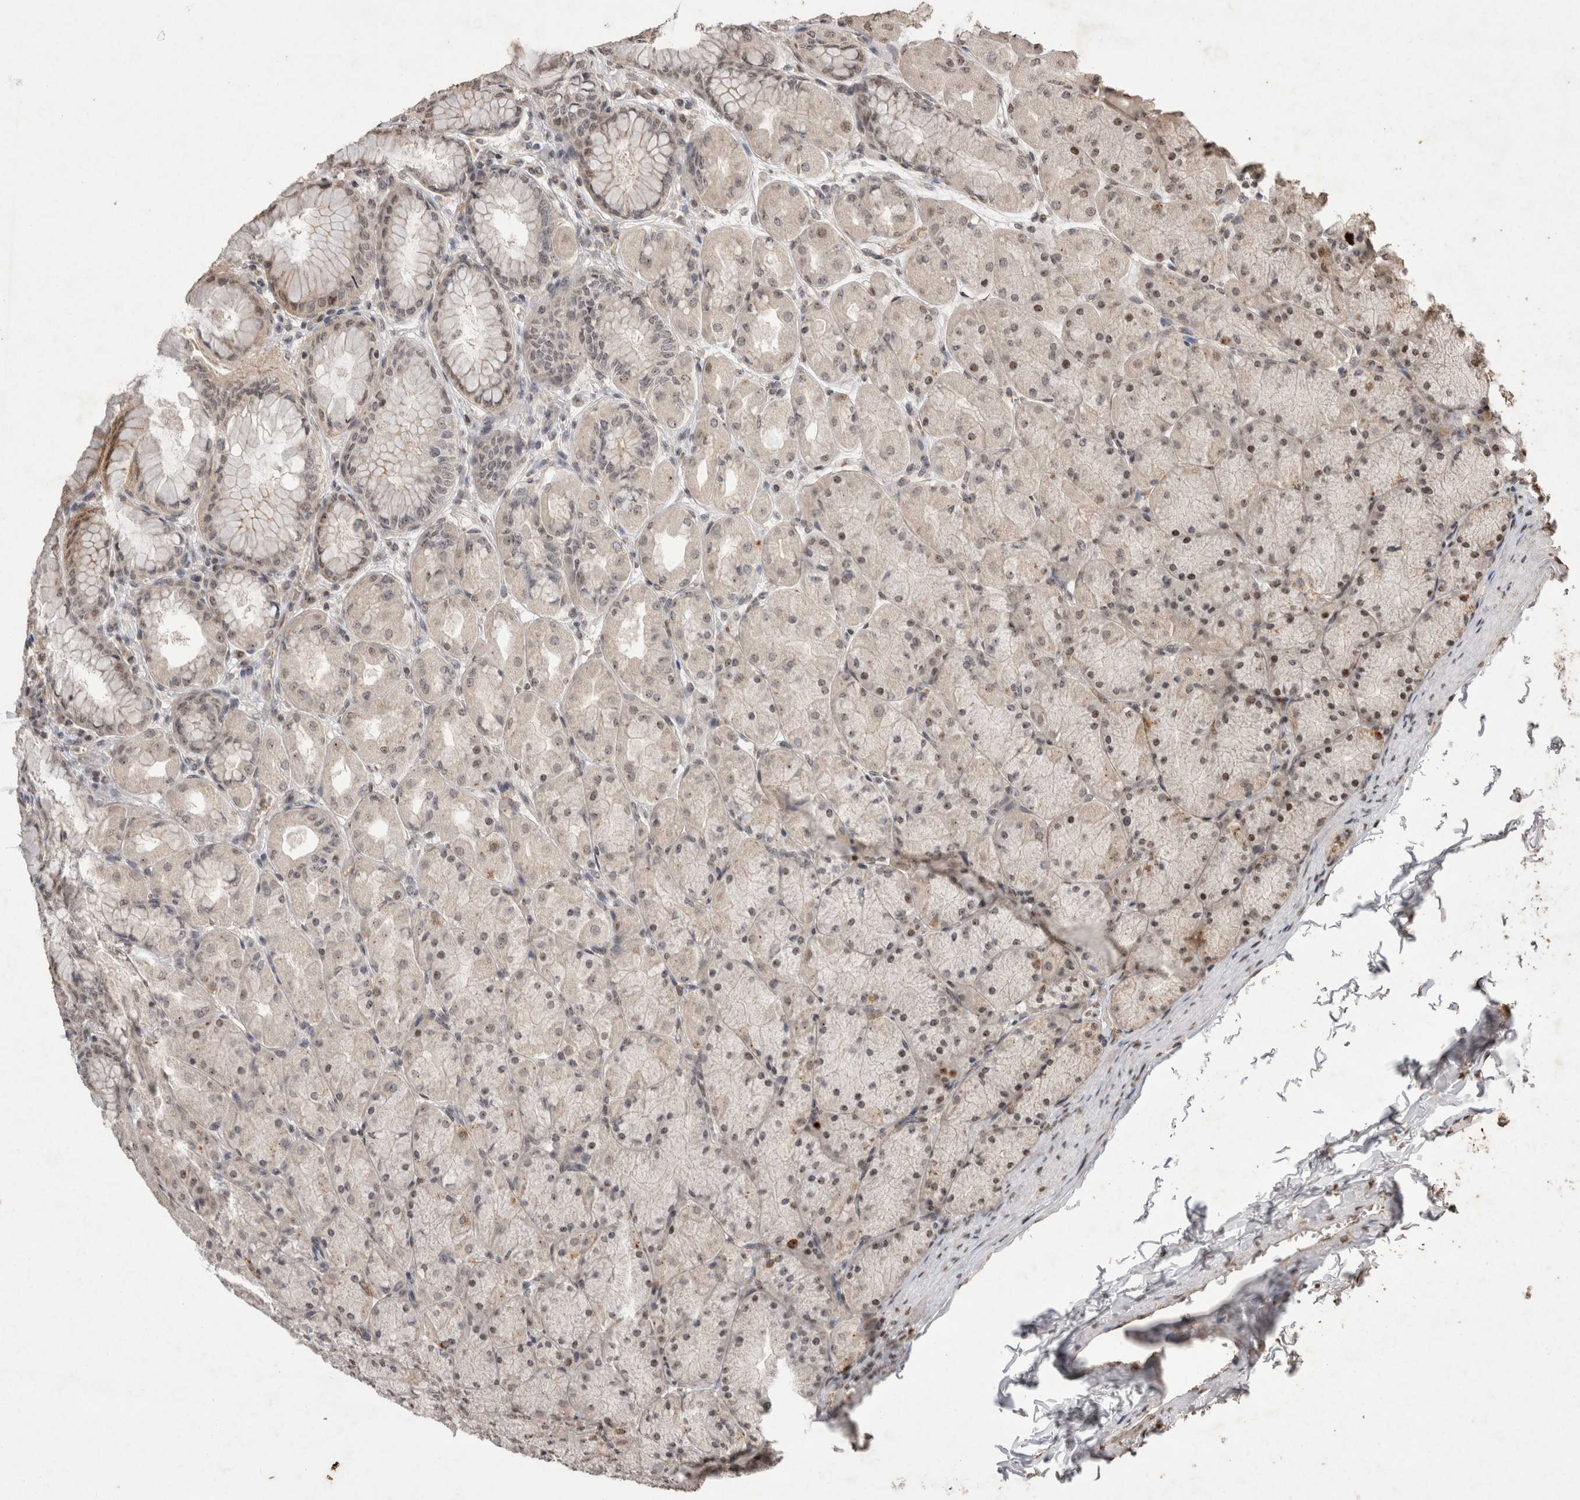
{"staining": {"intensity": "moderate", "quantity": "25%-75%", "location": "cytoplasmic/membranous,nuclear"}, "tissue": "stomach", "cell_type": "Glandular cells", "image_type": "normal", "snomed": [{"axis": "morphology", "description": "Normal tissue, NOS"}, {"axis": "topography", "description": "Stomach, upper"}], "caption": "A brown stain highlights moderate cytoplasmic/membranous,nuclear positivity of a protein in glandular cells of unremarkable human stomach. (IHC, brightfield microscopy, high magnification).", "gene": "STK11", "patient": {"sex": "female", "age": 56}}